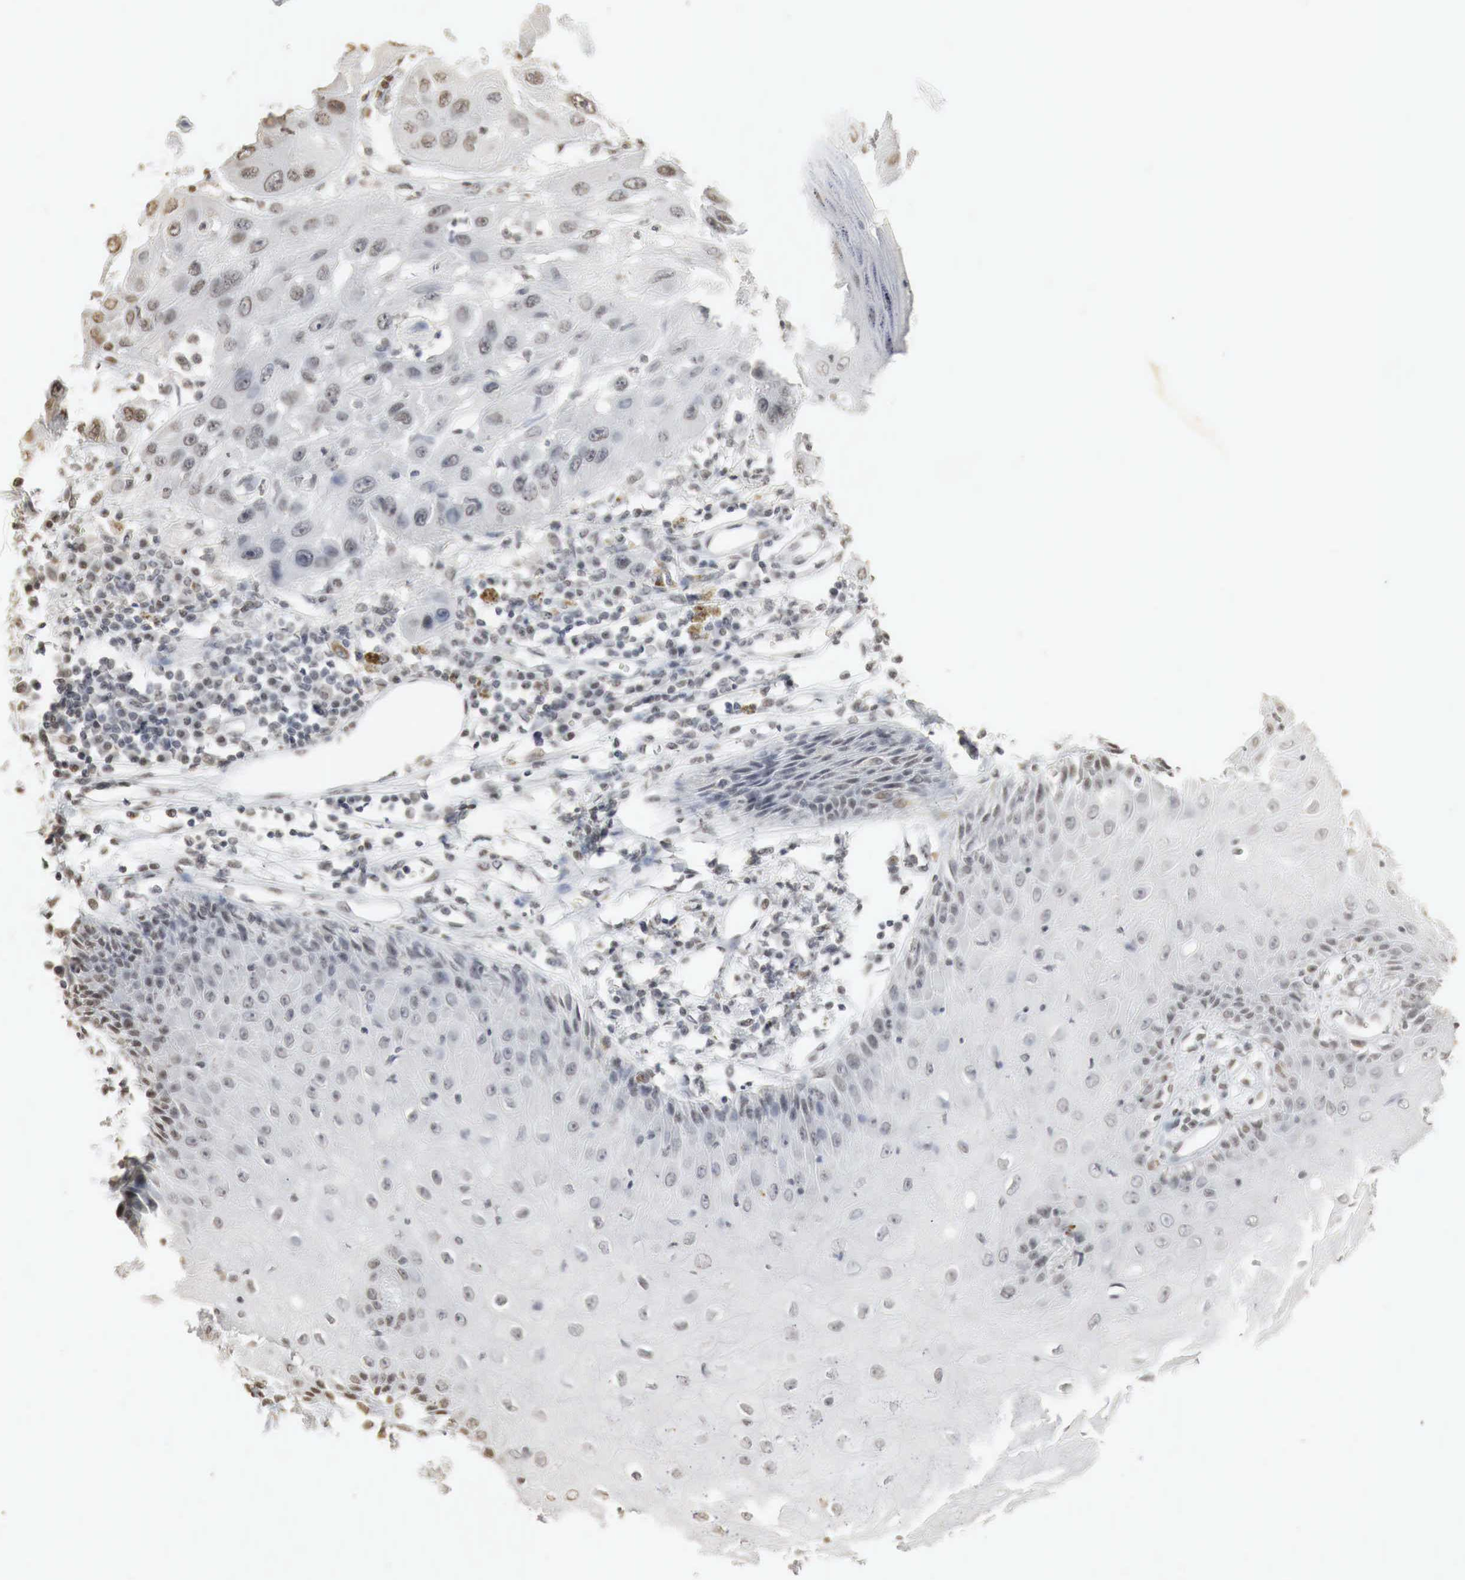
{"staining": {"intensity": "weak", "quantity": "<25%", "location": "nuclear"}, "tissue": "skin cancer", "cell_type": "Tumor cells", "image_type": "cancer", "snomed": [{"axis": "morphology", "description": "Squamous cell carcinoma, NOS"}, {"axis": "topography", "description": "Skin"}, {"axis": "topography", "description": "Anal"}], "caption": "DAB (3,3'-diaminobenzidine) immunohistochemical staining of skin squamous cell carcinoma reveals no significant positivity in tumor cells. Brightfield microscopy of IHC stained with DAB (brown) and hematoxylin (blue), captured at high magnification.", "gene": "ERBB4", "patient": {"sex": "male", "age": 61}}